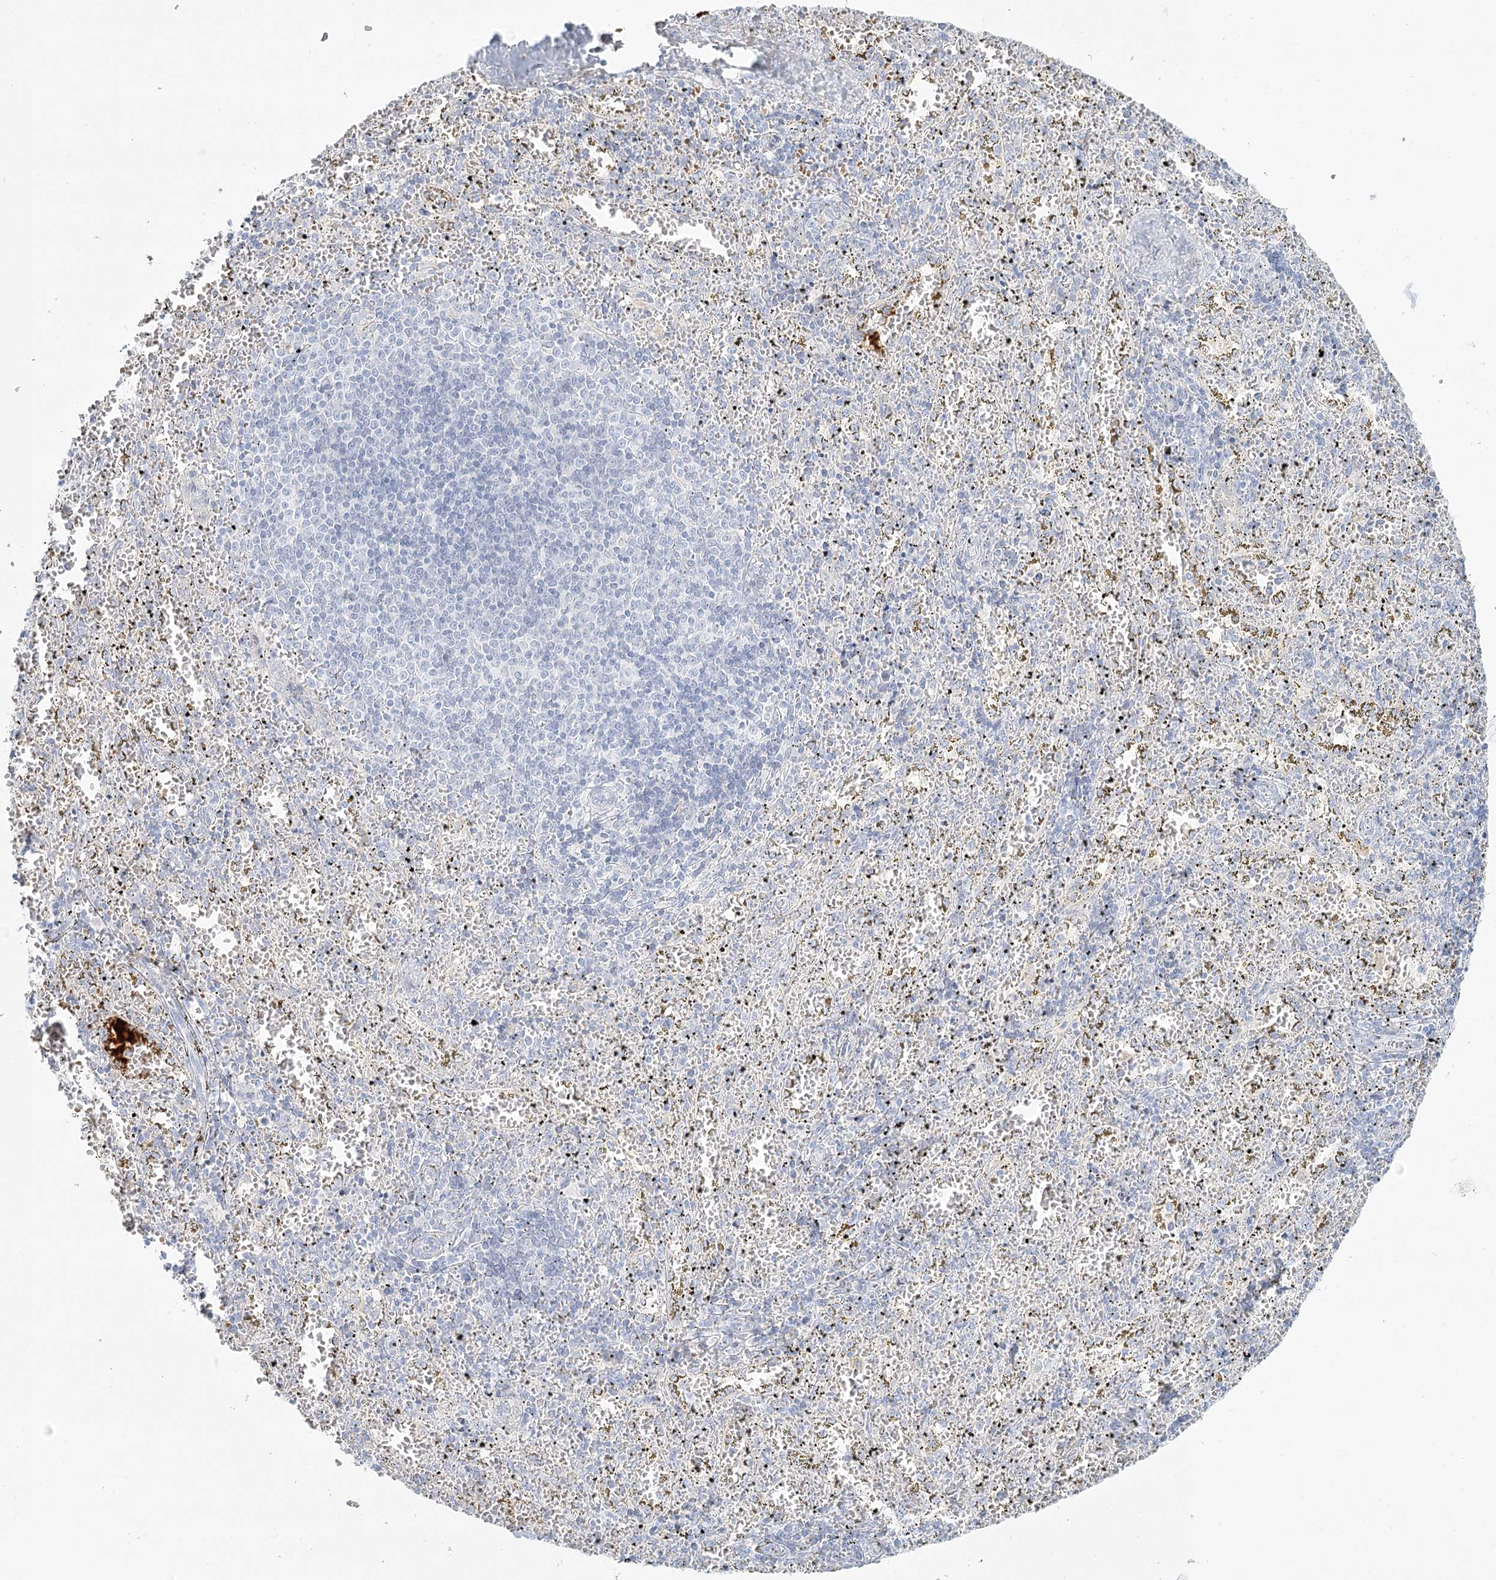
{"staining": {"intensity": "negative", "quantity": "none", "location": "none"}, "tissue": "spleen", "cell_type": "Cells in red pulp", "image_type": "normal", "snomed": [{"axis": "morphology", "description": "Normal tissue, NOS"}, {"axis": "topography", "description": "Spleen"}], "caption": "The immunohistochemistry (IHC) micrograph has no significant staining in cells in red pulp of spleen.", "gene": "DMGDH", "patient": {"sex": "male", "age": 11}}